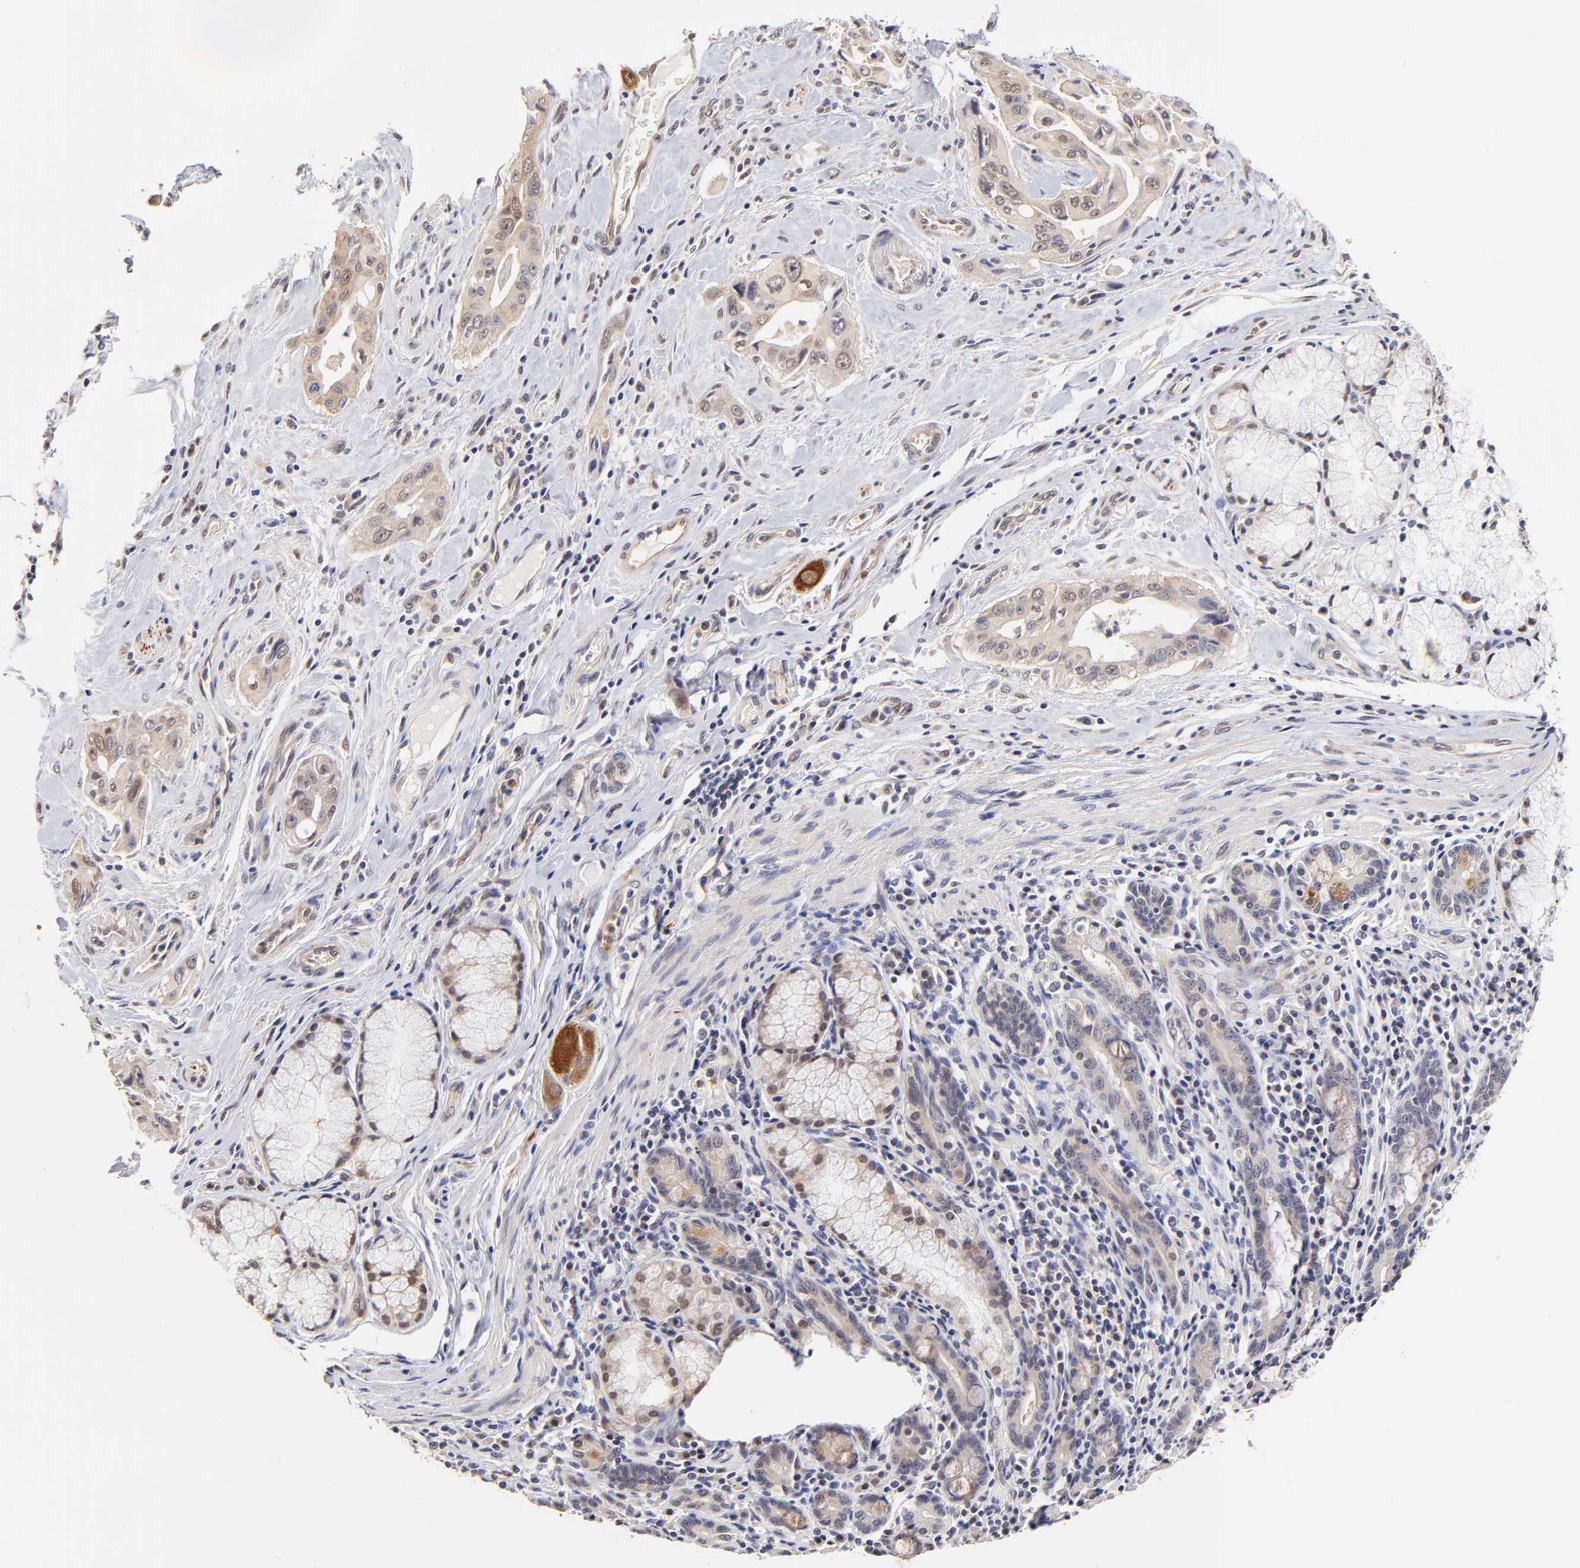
{"staining": {"intensity": "moderate", "quantity": ">75%", "location": "cytoplasmic/membranous"}, "tissue": "pancreatic cancer", "cell_type": "Tumor cells", "image_type": "cancer", "snomed": [{"axis": "morphology", "description": "Adenocarcinoma, NOS"}, {"axis": "topography", "description": "Pancreas"}], "caption": "An image of pancreatic cancer stained for a protein reveals moderate cytoplasmic/membranous brown staining in tumor cells. (DAB IHC, brown staining for protein, blue staining for nuclei).", "gene": "ZNF10", "patient": {"sex": "male", "age": 77}}